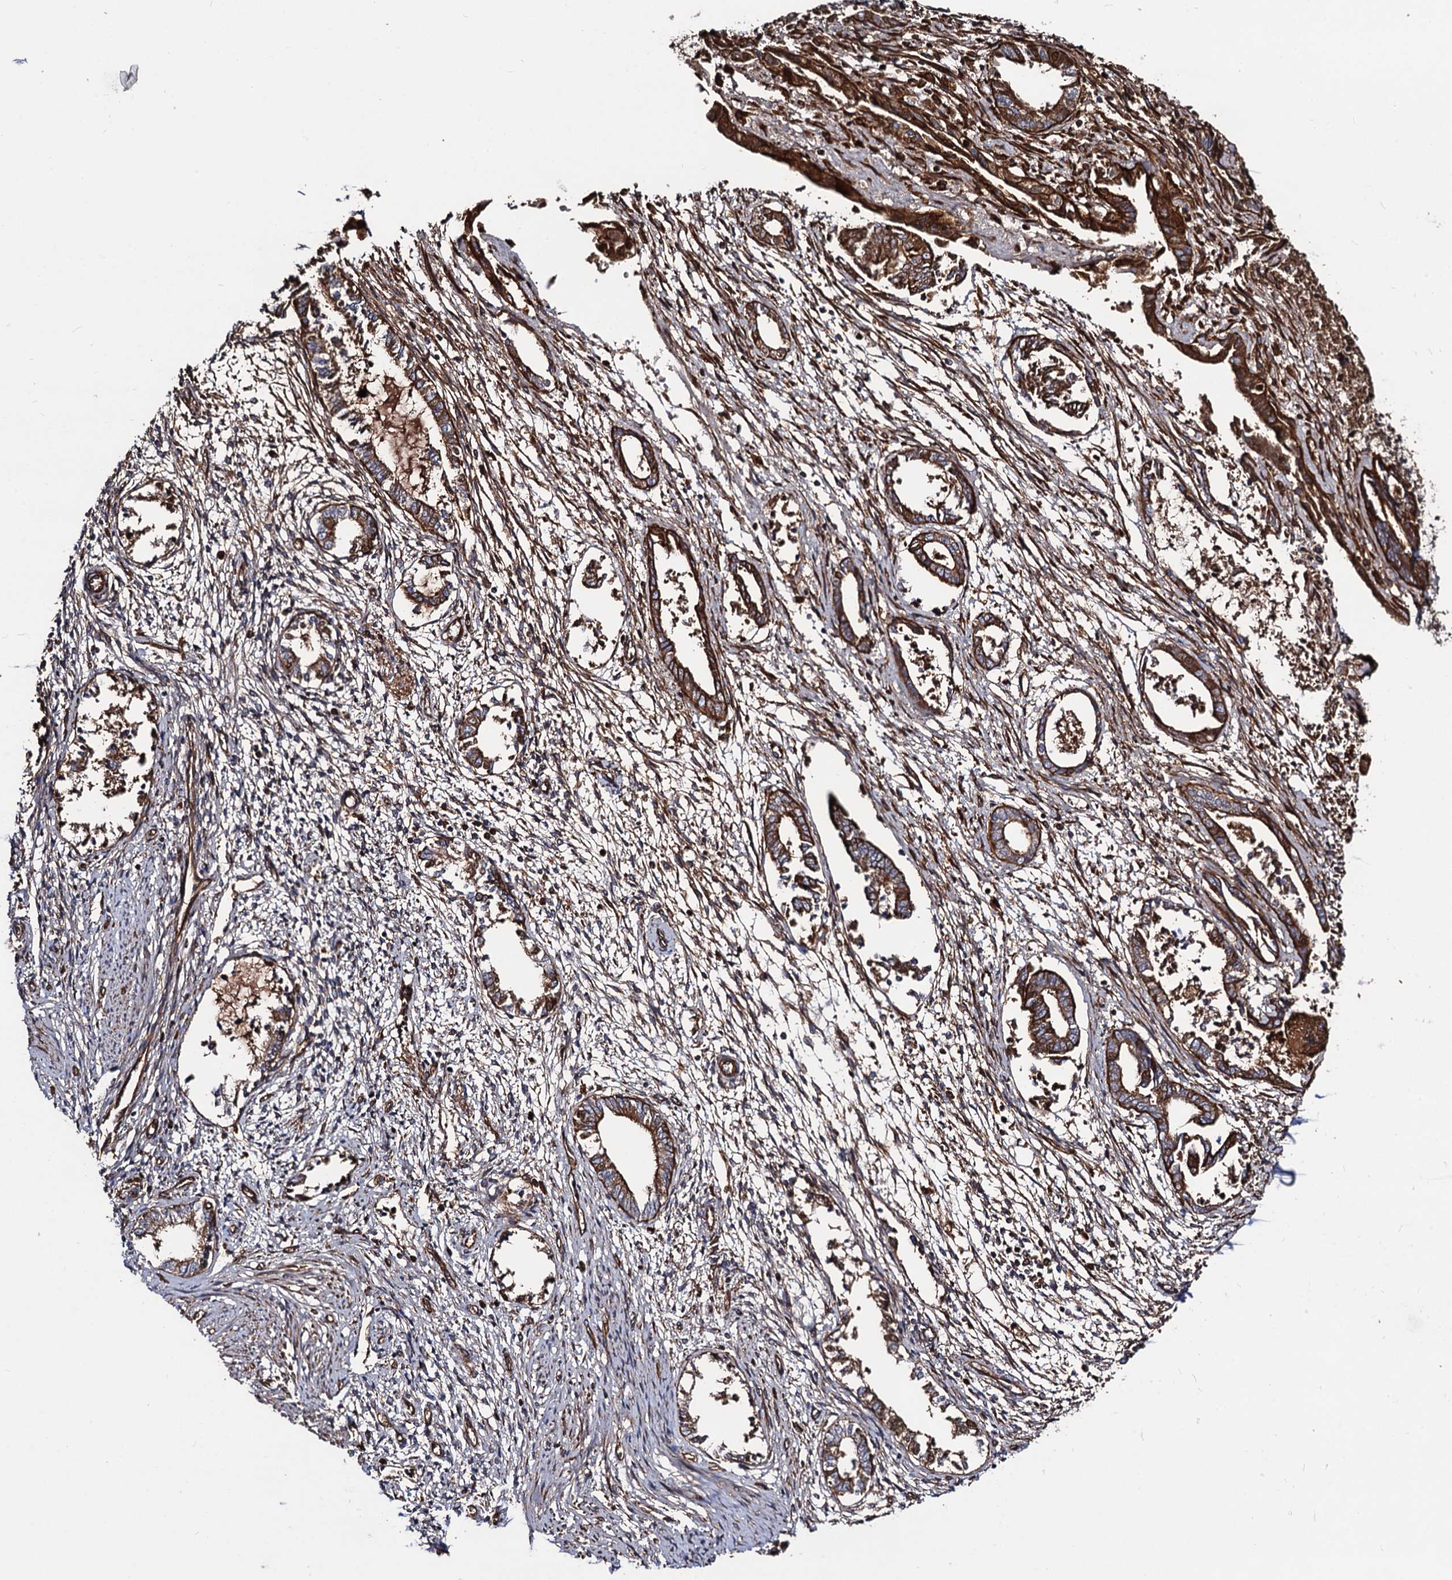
{"staining": {"intensity": "moderate", "quantity": "25%-75%", "location": "cytoplasmic/membranous"}, "tissue": "endometrium", "cell_type": "Cells in endometrial stroma", "image_type": "normal", "snomed": [{"axis": "morphology", "description": "Normal tissue, NOS"}, {"axis": "topography", "description": "Endometrium"}], "caption": "A brown stain shows moderate cytoplasmic/membranous expression of a protein in cells in endometrial stroma of normal endometrium.", "gene": "CIP2A", "patient": {"sex": "female", "age": 56}}